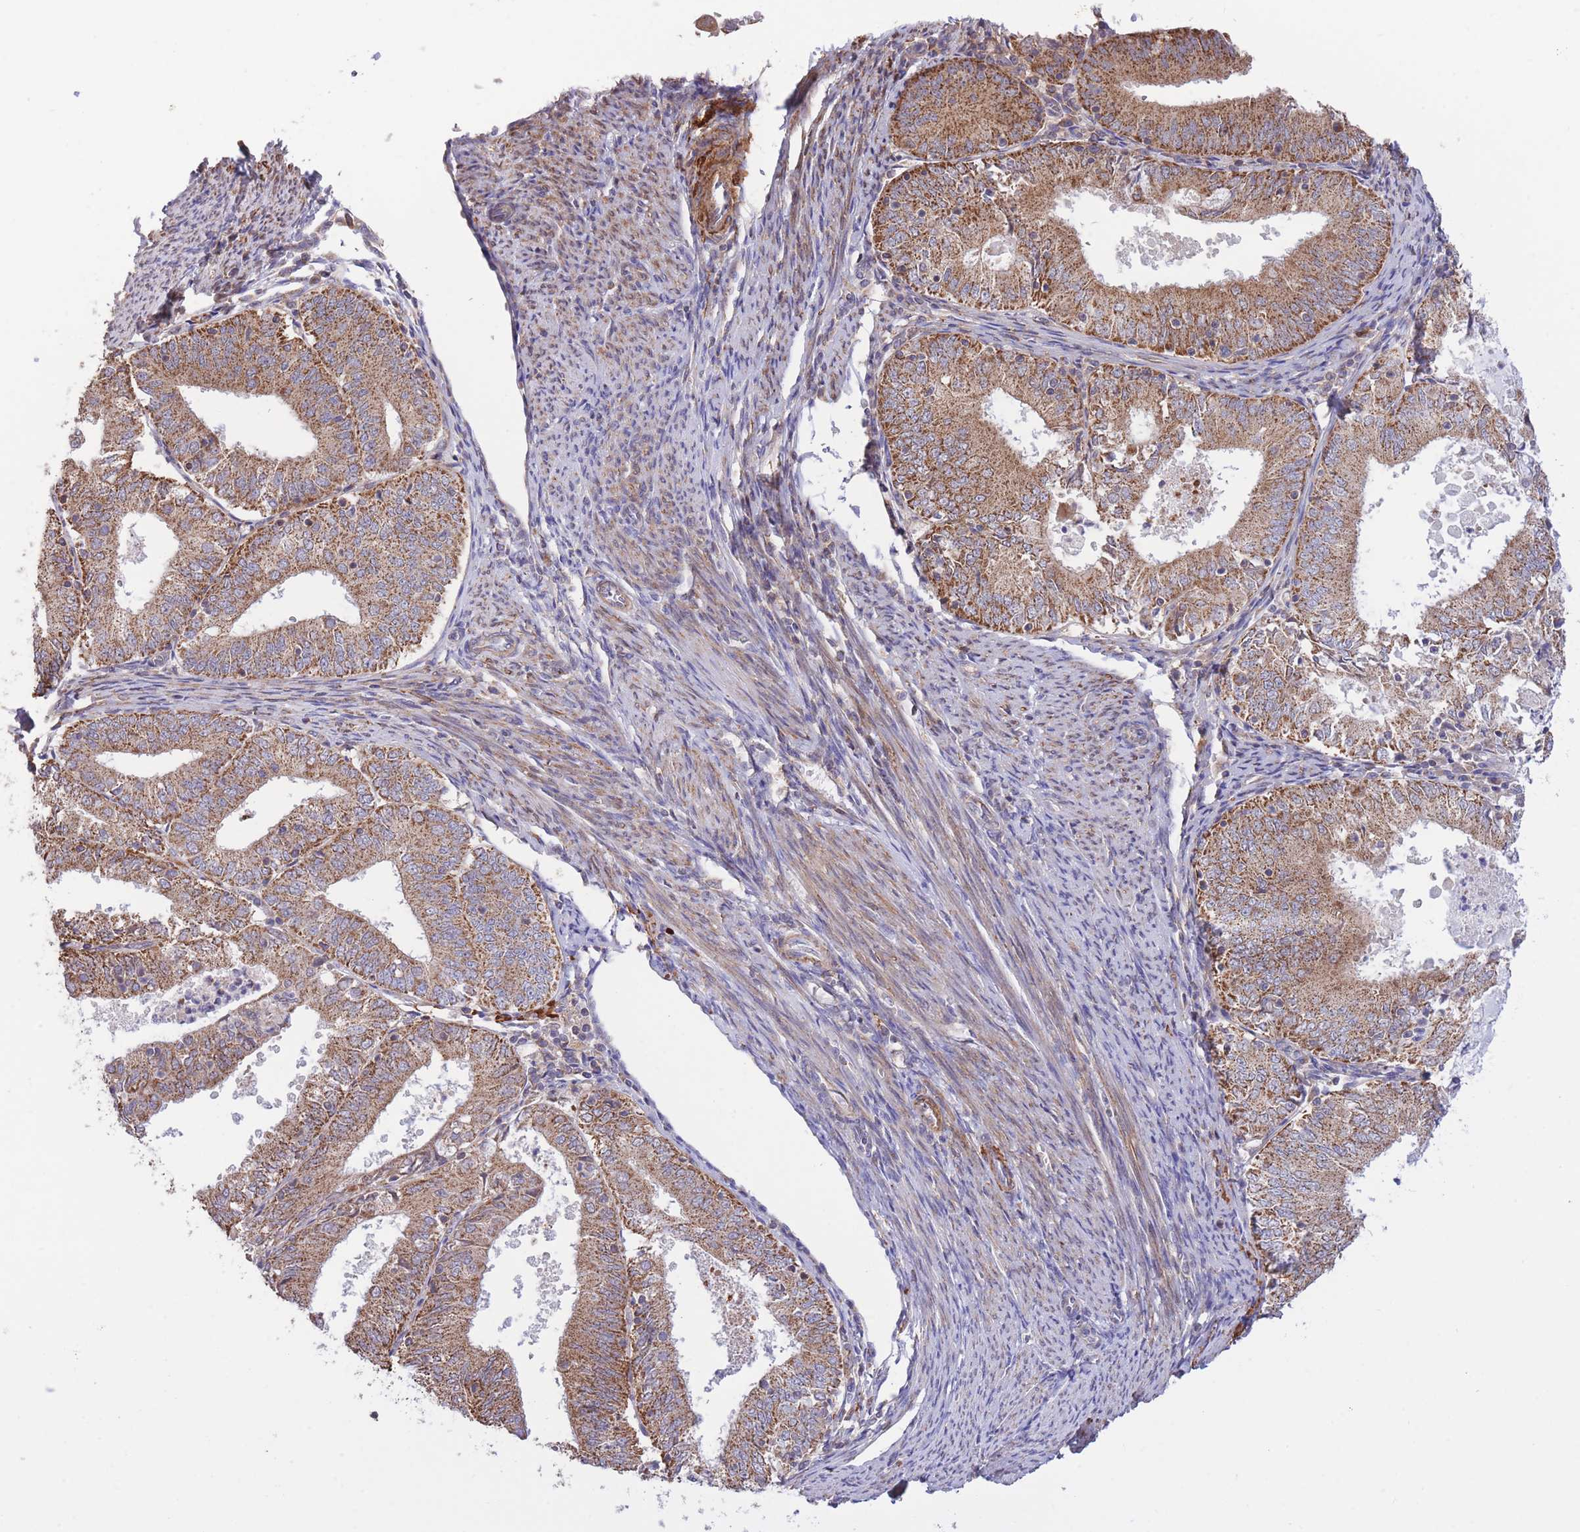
{"staining": {"intensity": "moderate", "quantity": ">75%", "location": "cytoplasmic/membranous"}, "tissue": "endometrial cancer", "cell_type": "Tumor cells", "image_type": "cancer", "snomed": [{"axis": "morphology", "description": "Adenocarcinoma, NOS"}, {"axis": "topography", "description": "Endometrium"}], "caption": "Endometrial cancer tissue shows moderate cytoplasmic/membranous positivity in approximately >75% of tumor cells, visualized by immunohistochemistry.", "gene": "ATP13A2", "patient": {"sex": "female", "age": 57}}